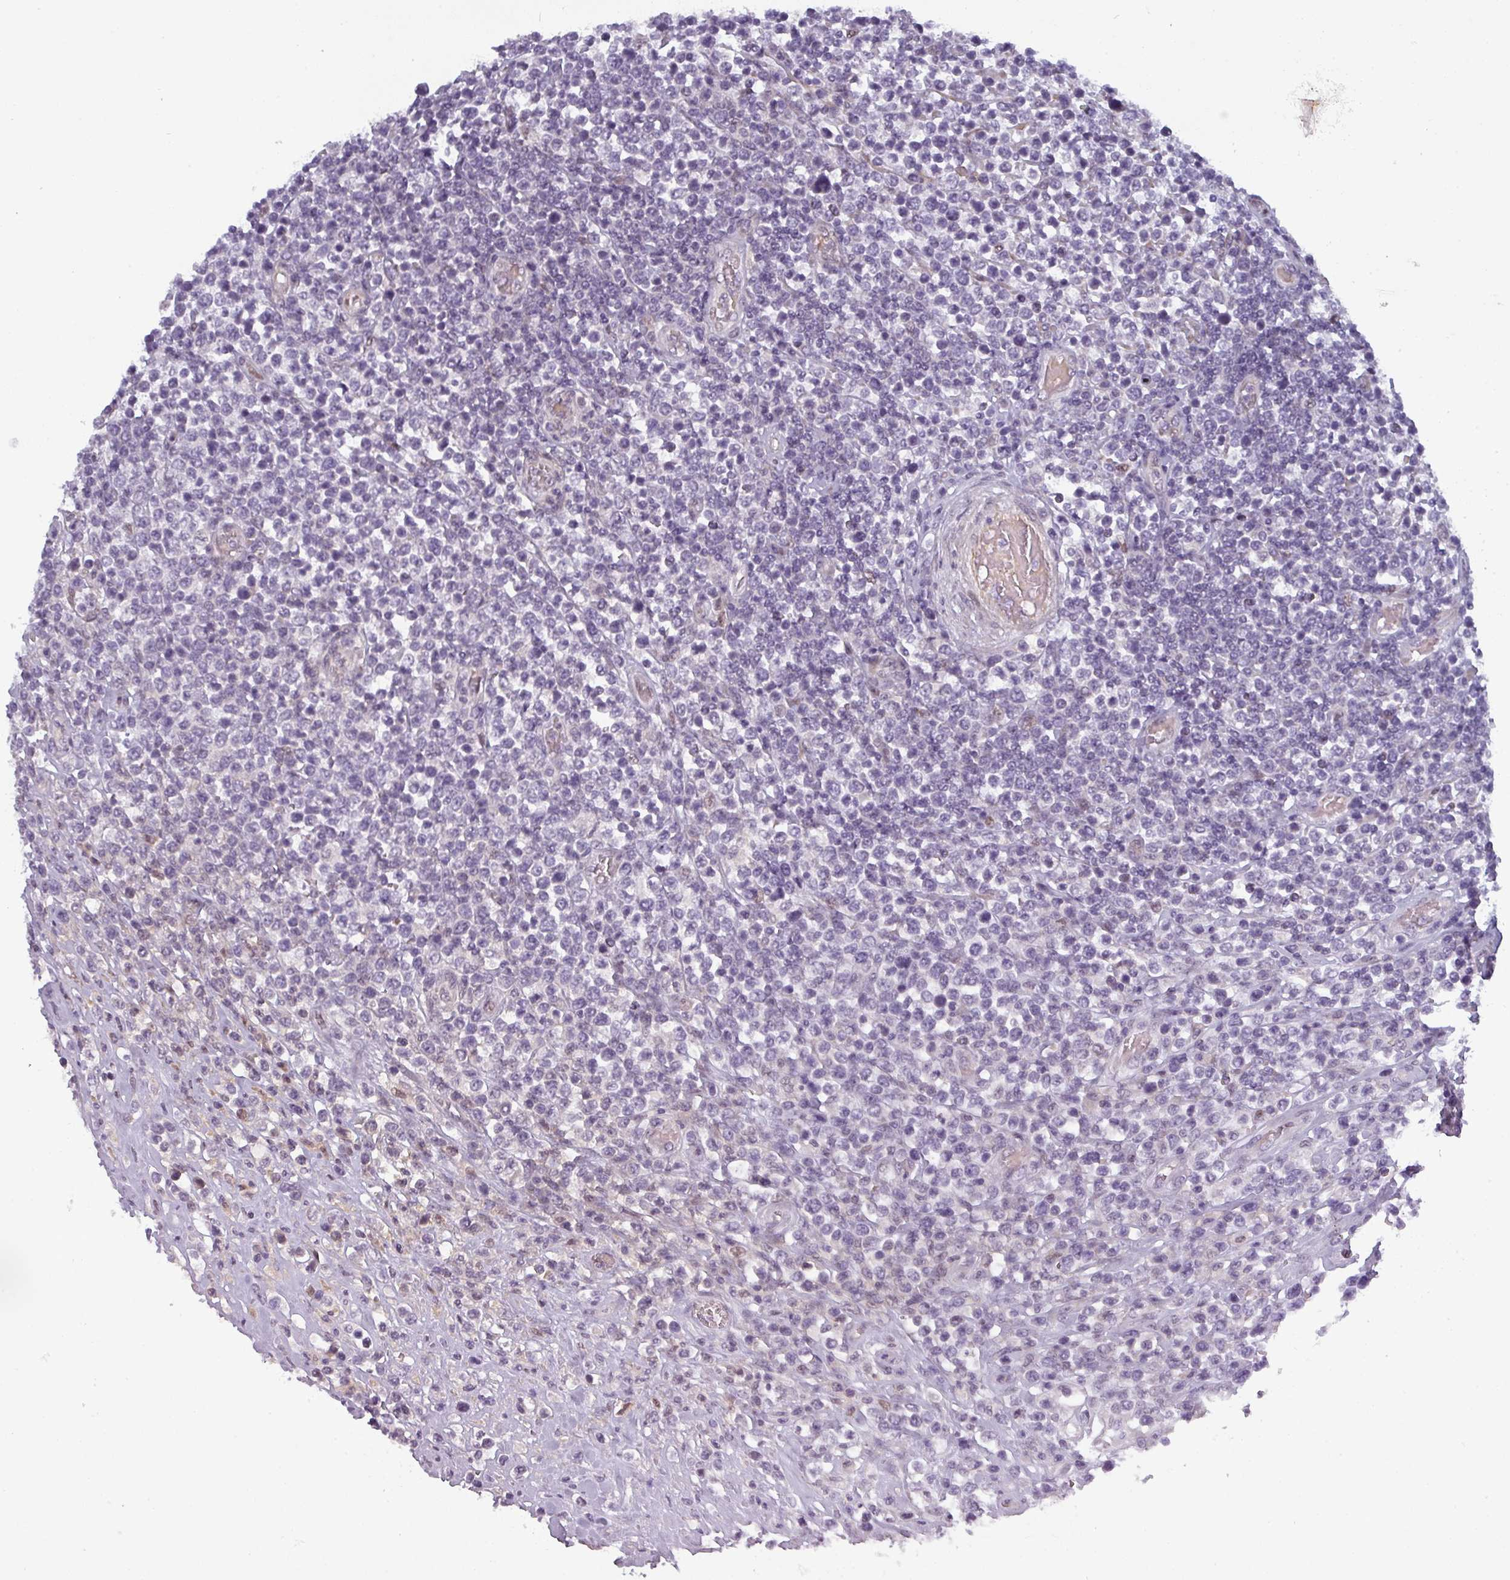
{"staining": {"intensity": "negative", "quantity": "none", "location": "none"}, "tissue": "lymphoma", "cell_type": "Tumor cells", "image_type": "cancer", "snomed": [{"axis": "morphology", "description": "Malignant lymphoma, non-Hodgkin's type, High grade"}, {"axis": "topography", "description": "Soft tissue"}], "caption": "There is no significant positivity in tumor cells of lymphoma. (DAB (3,3'-diaminobenzidine) immunohistochemistry, high magnification).", "gene": "PRAMEF12", "patient": {"sex": "female", "age": 56}}